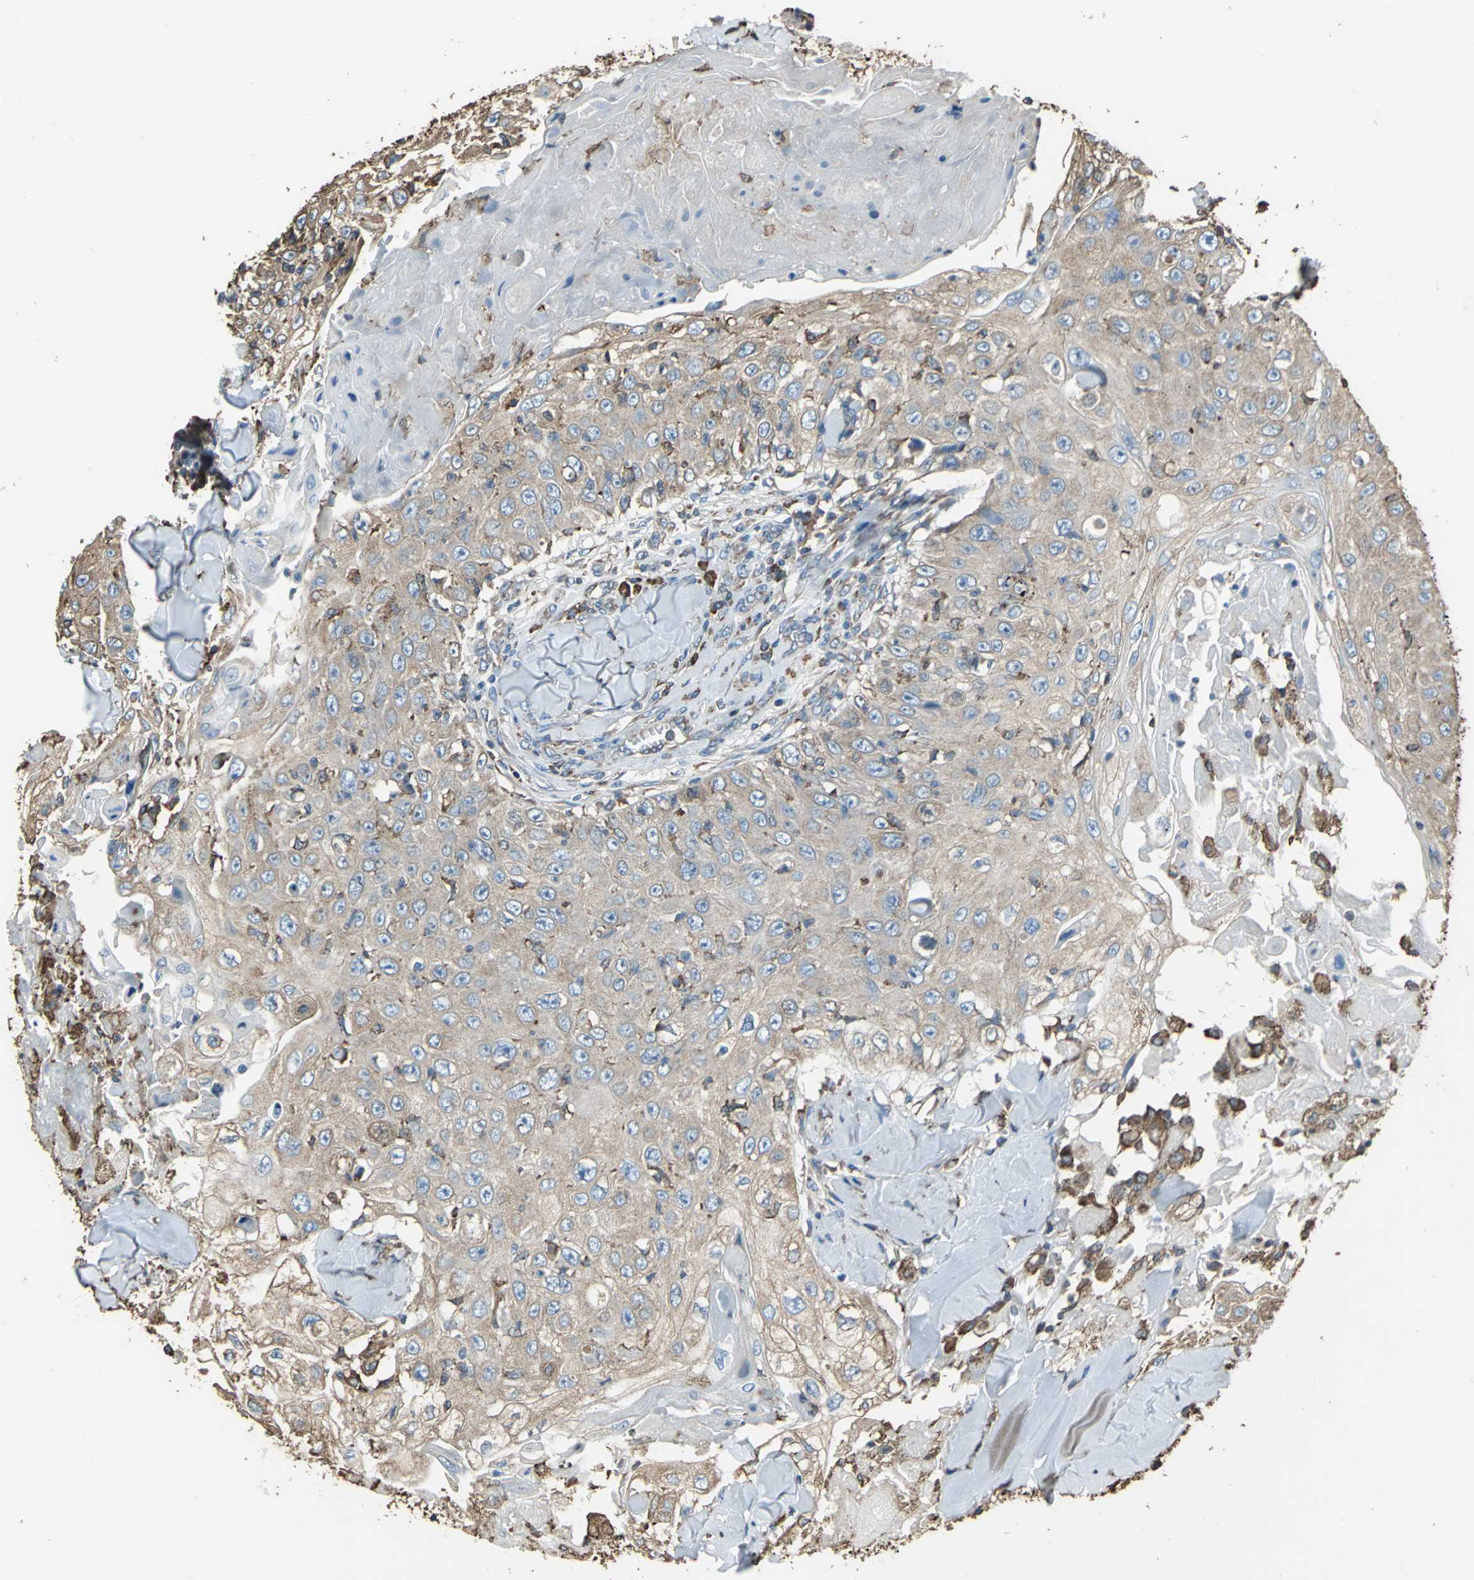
{"staining": {"intensity": "moderate", "quantity": ">75%", "location": "cytoplasmic/membranous"}, "tissue": "skin cancer", "cell_type": "Tumor cells", "image_type": "cancer", "snomed": [{"axis": "morphology", "description": "Squamous cell carcinoma, NOS"}, {"axis": "topography", "description": "Skin"}], "caption": "IHC of human skin cancer reveals medium levels of moderate cytoplasmic/membranous positivity in approximately >75% of tumor cells. The protein is stained brown, and the nuclei are stained in blue (DAB IHC with brightfield microscopy, high magnification).", "gene": "GPANK1", "patient": {"sex": "male", "age": 86}}